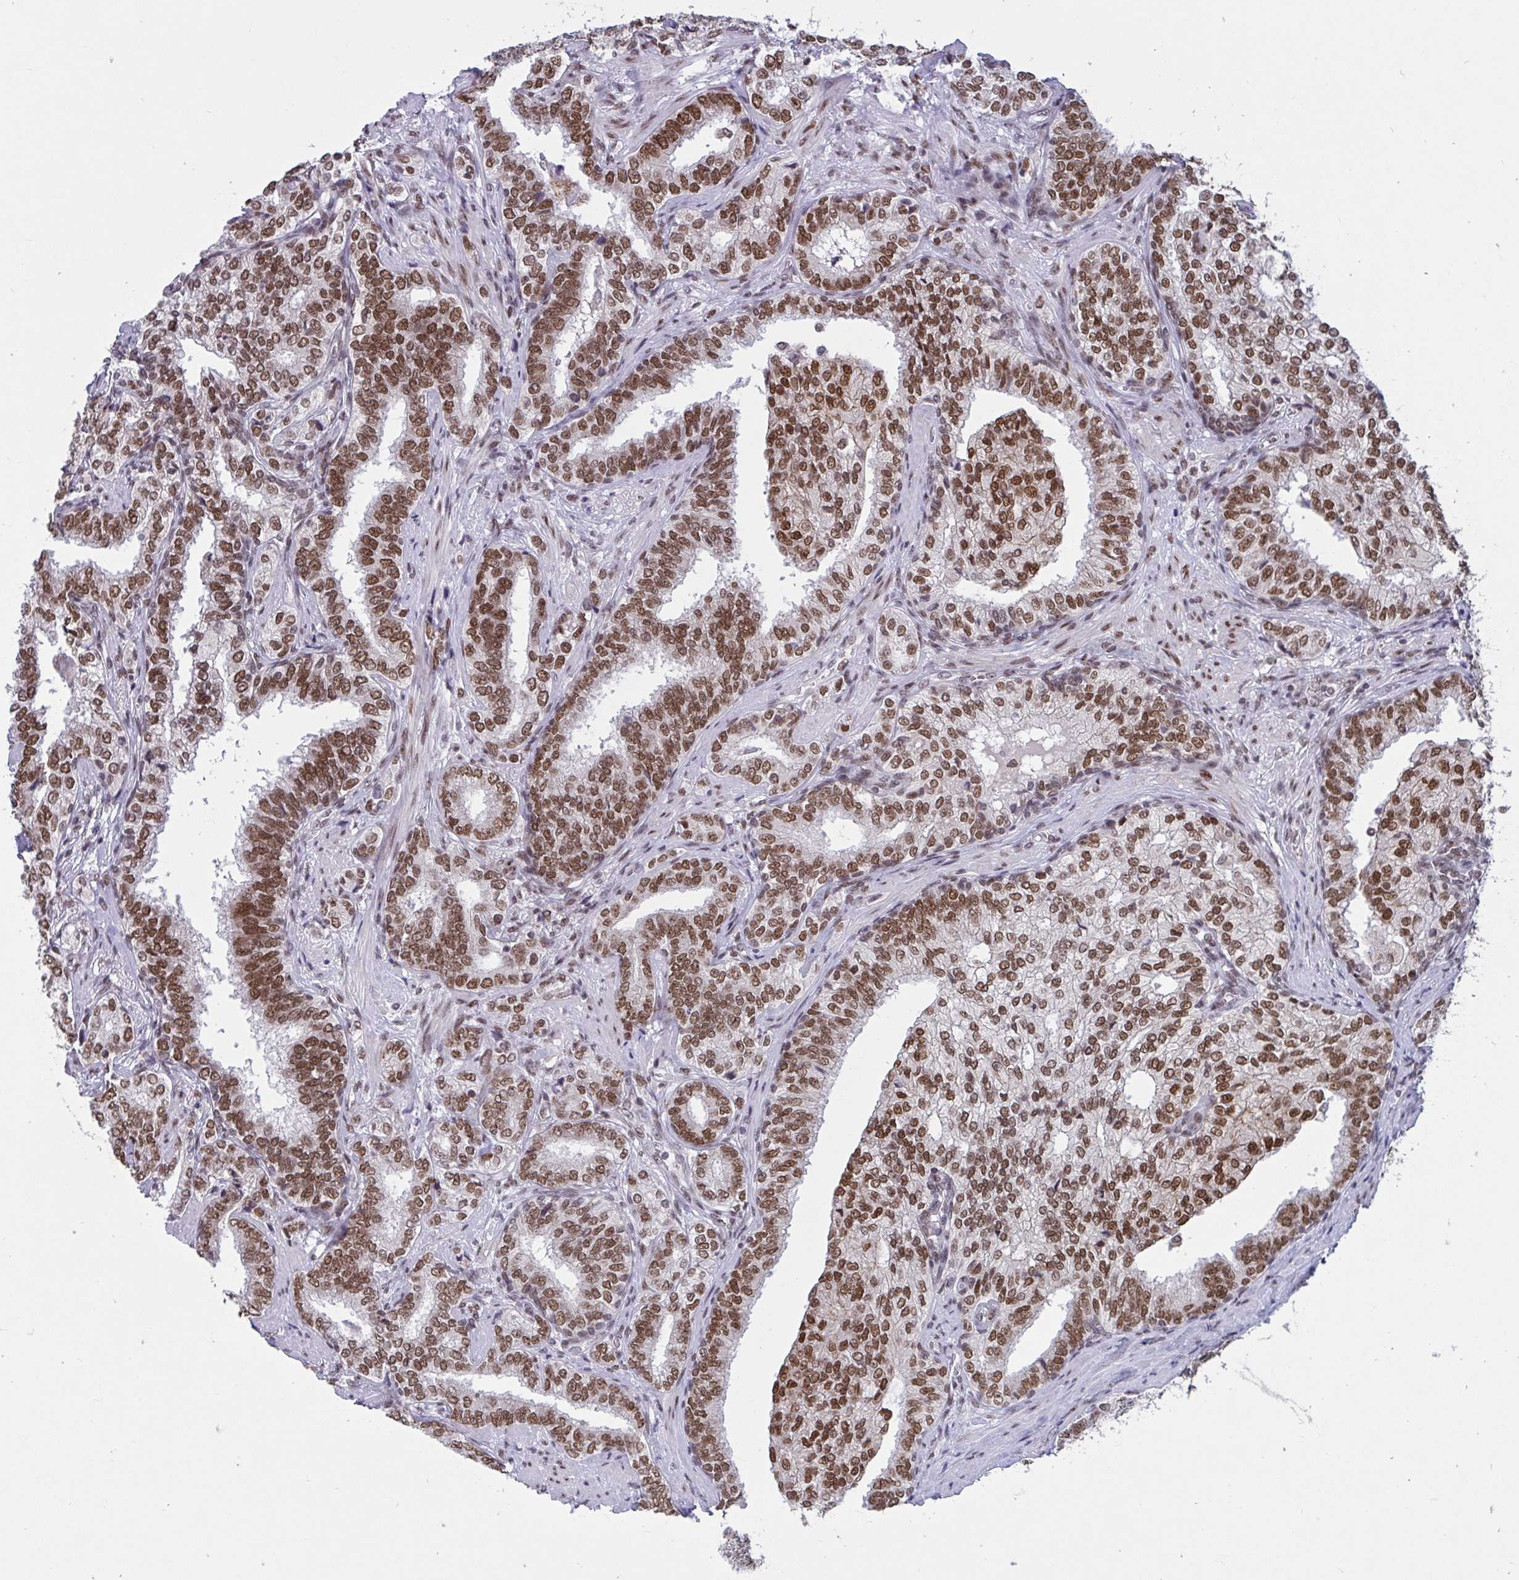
{"staining": {"intensity": "moderate", "quantity": ">75%", "location": "nuclear"}, "tissue": "prostate cancer", "cell_type": "Tumor cells", "image_type": "cancer", "snomed": [{"axis": "morphology", "description": "Adenocarcinoma, High grade"}, {"axis": "topography", "description": "Prostate"}], "caption": "Protein analysis of prostate adenocarcinoma (high-grade) tissue displays moderate nuclear expression in about >75% of tumor cells. (DAB IHC with brightfield microscopy, high magnification).", "gene": "PHF10", "patient": {"sex": "male", "age": 72}}